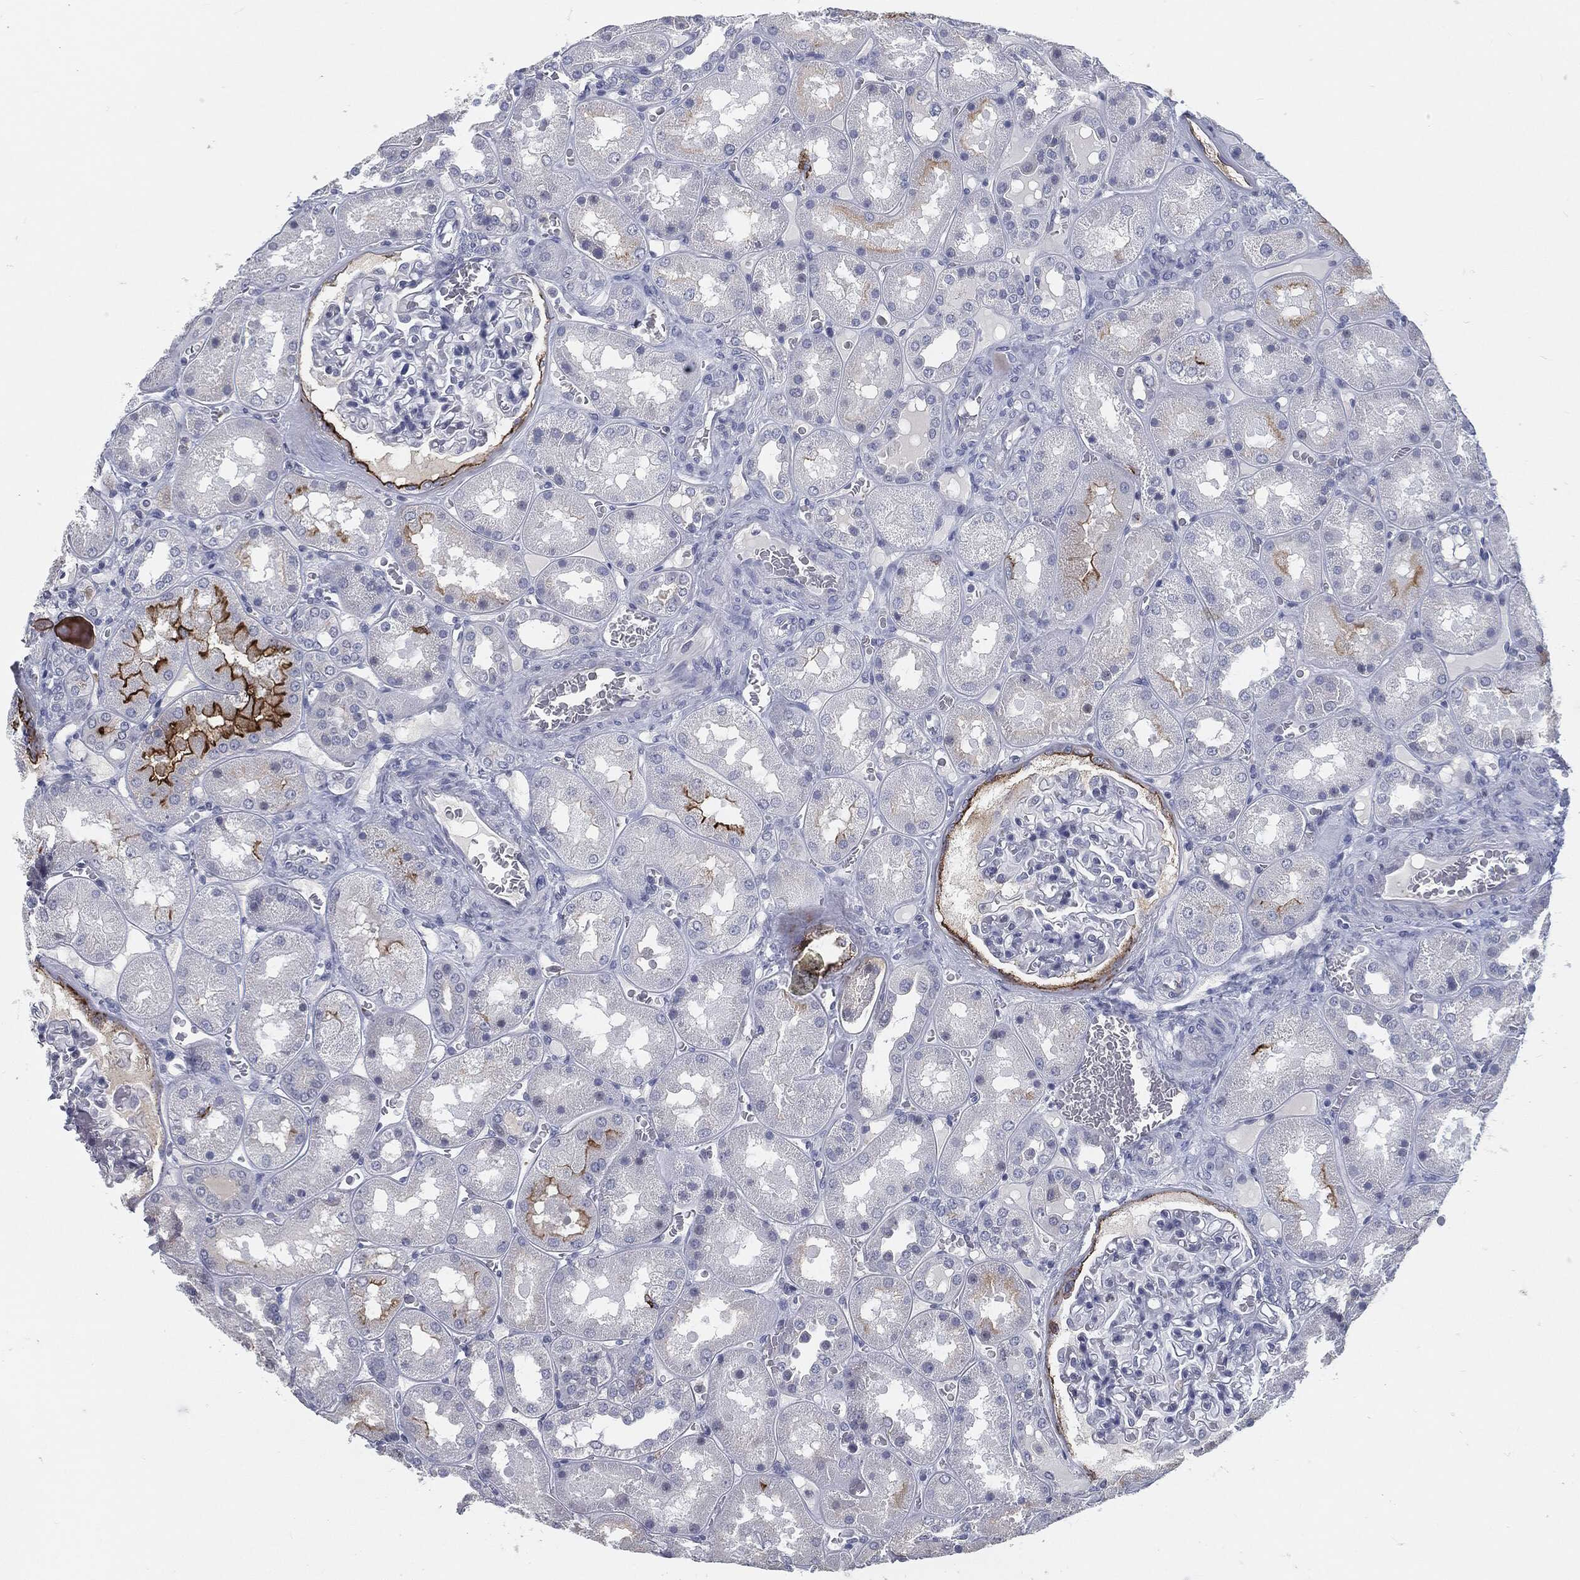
{"staining": {"intensity": "strong", "quantity": "25%-75%", "location": "cytoplasmic/membranous"}, "tissue": "kidney", "cell_type": "Cells in glomeruli", "image_type": "normal", "snomed": [{"axis": "morphology", "description": "Normal tissue, NOS"}, {"axis": "topography", "description": "Kidney"}], "caption": "The micrograph shows staining of normal kidney, revealing strong cytoplasmic/membranous protein expression (brown color) within cells in glomeruli. The staining is performed using DAB (3,3'-diaminobenzidine) brown chromogen to label protein expression. The nuclei are counter-stained blue using hematoxylin.", "gene": "PROM1", "patient": {"sex": "male", "age": 73}}